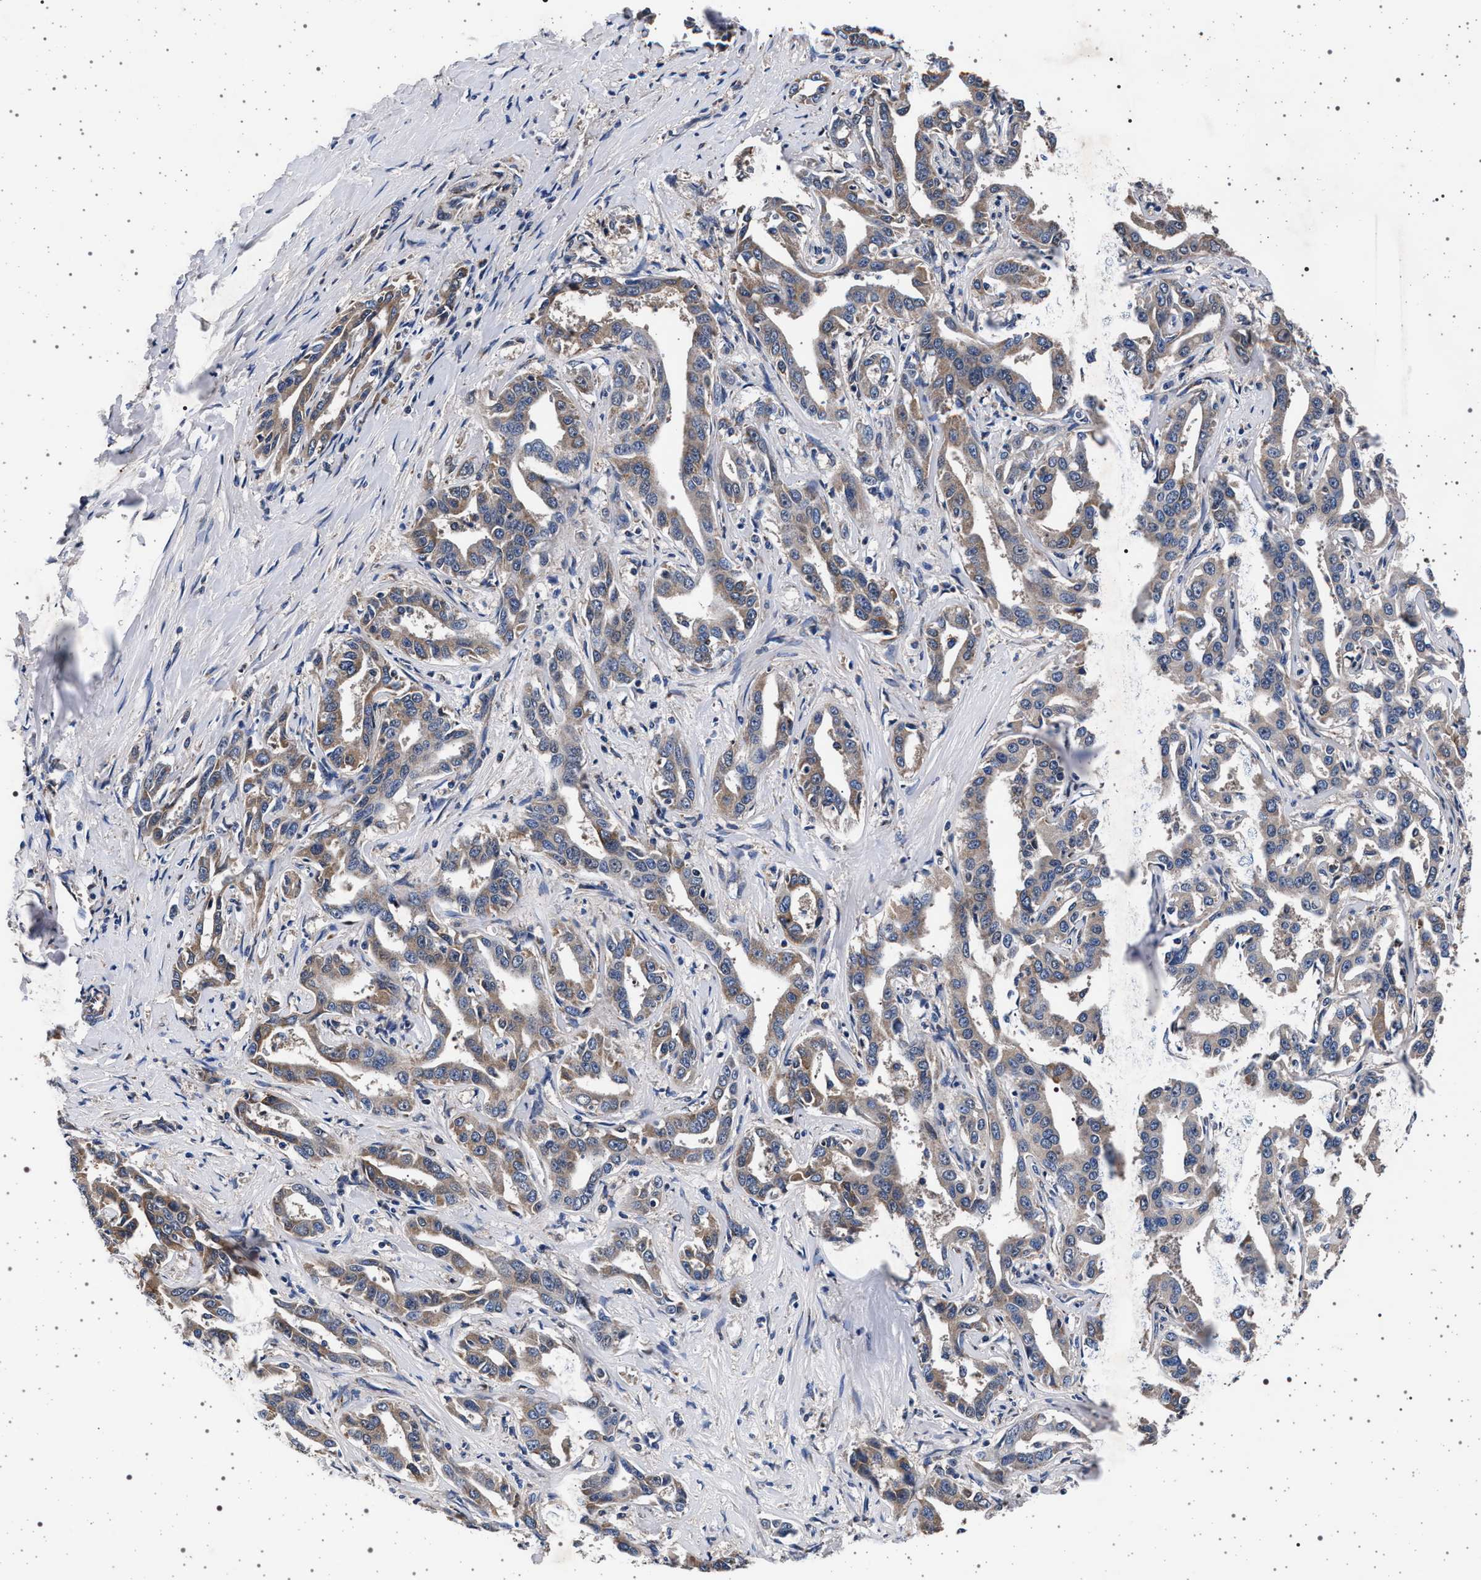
{"staining": {"intensity": "moderate", "quantity": ">75%", "location": "cytoplasmic/membranous"}, "tissue": "liver cancer", "cell_type": "Tumor cells", "image_type": "cancer", "snomed": [{"axis": "morphology", "description": "Cholangiocarcinoma"}, {"axis": "topography", "description": "Liver"}], "caption": "Cholangiocarcinoma (liver) tissue reveals moderate cytoplasmic/membranous positivity in about >75% of tumor cells, visualized by immunohistochemistry.", "gene": "MAP3K2", "patient": {"sex": "male", "age": 59}}